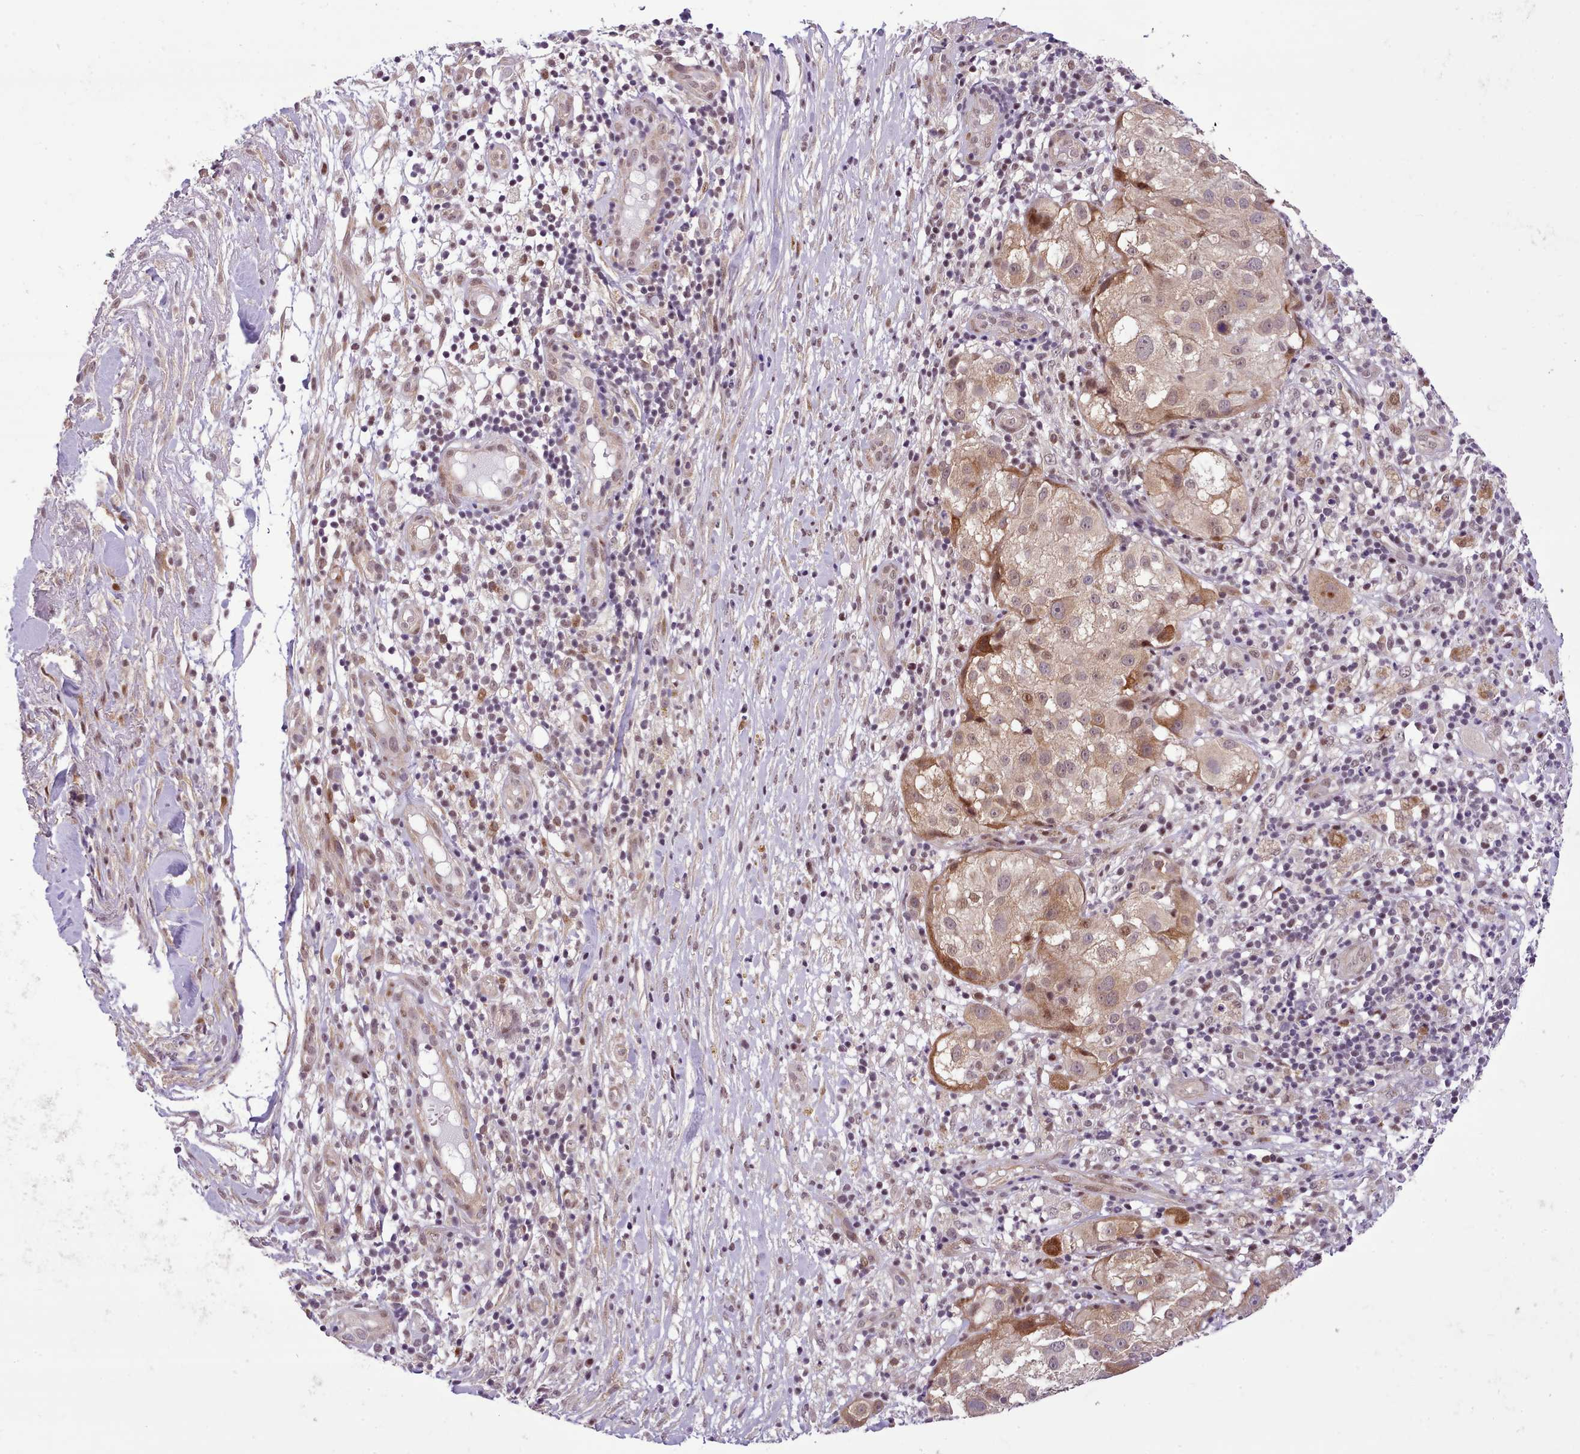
{"staining": {"intensity": "moderate", "quantity": "<25%", "location": "cytoplasmic/membranous,nuclear"}, "tissue": "melanoma", "cell_type": "Tumor cells", "image_type": "cancer", "snomed": [{"axis": "morphology", "description": "Normal morphology"}, {"axis": "morphology", "description": "Malignant melanoma, NOS"}, {"axis": "topography", "description": "Skin"}], "caption": "Human malignant melanoma stained for a protein (brown) shows moderate cytoplasmic/membranous and nuclear positive expression in about <25% of tumor cells.", "gene": "HOXB7", "patient": {"sex": "female", "age": 72}}